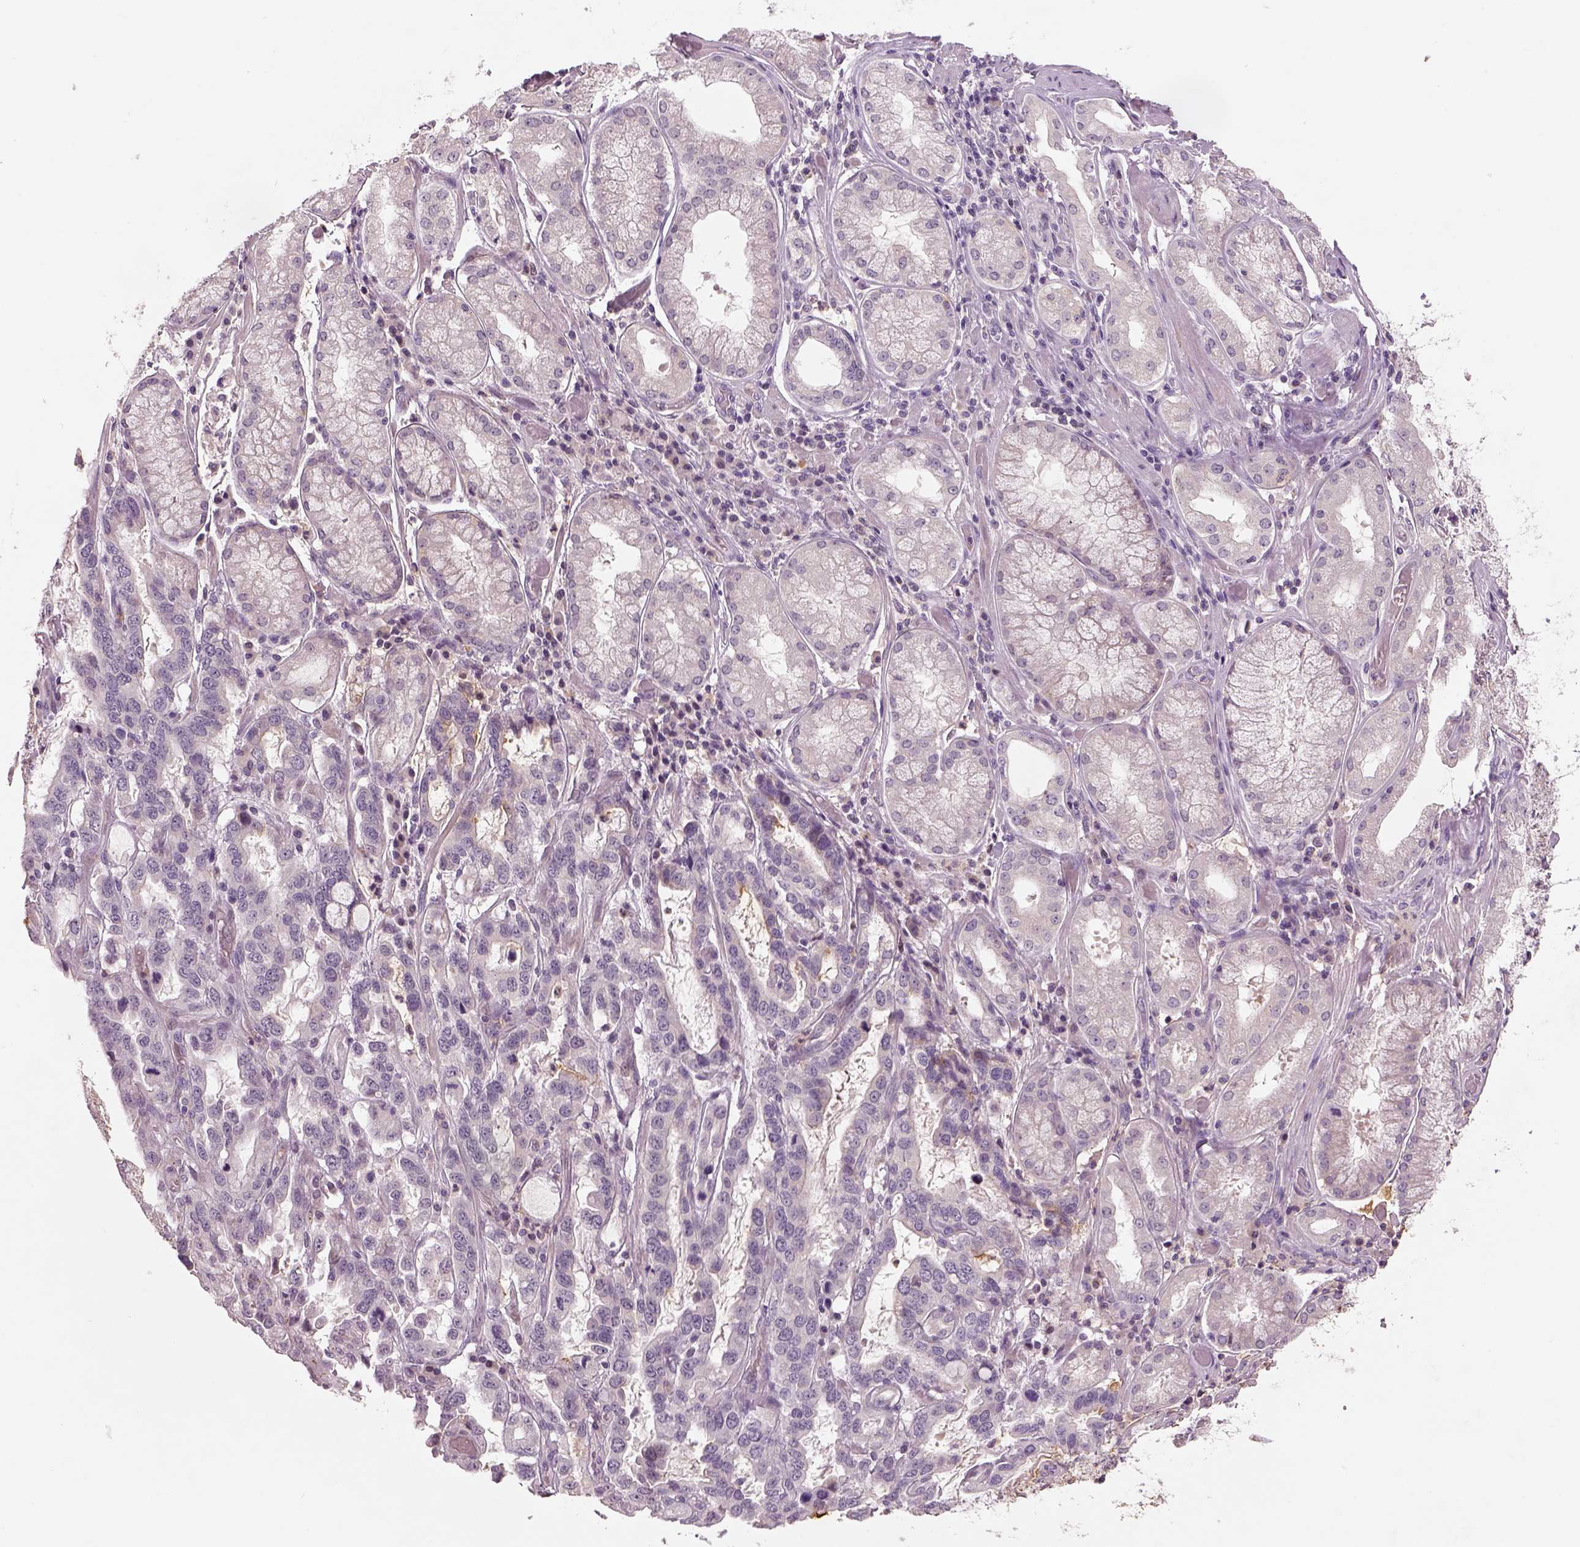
{"staining": {"intensity": "negative", "quantity": "none", "location": "none"}, "tissue": "stomach cancer", "cell_type": "Tumor cells", "image_type": "cancer", "snomed": [{"axis": "morphology", "description": "Adenocarcinoma, NOS"}, {"axis": "topography", "description": "Stomach, lower"}], "caption": "A histopathology image of human adenocarcinoma (stomach) is negative for staining in tumor cells.", "gene": "GDNF", "patient": {"sex": "female", "age": 76}}